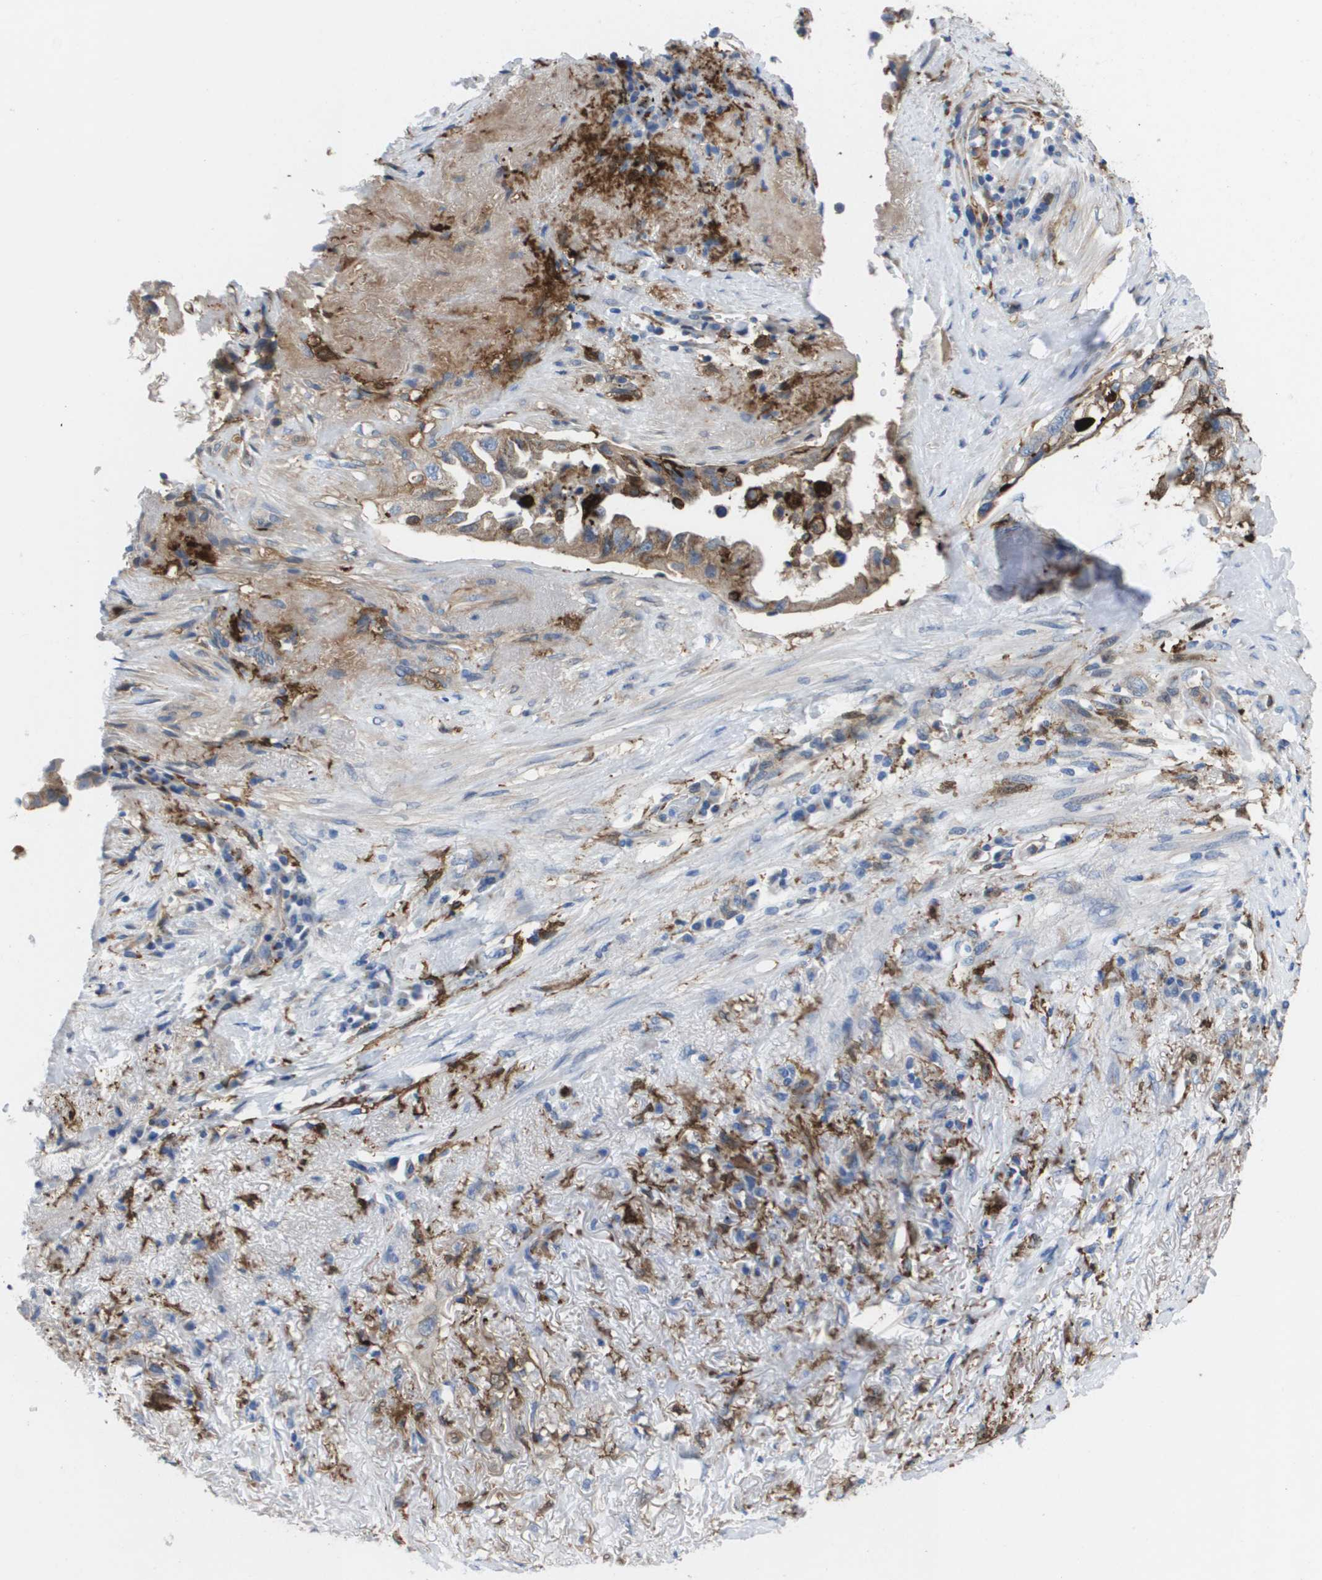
{"staining": {"intensity": "weak", "quantity": "<25%", "location": "cytoplasmic/membranous"}, "tissue": "lung cancer", "cell_type": "Tumor cells", "image_type": "cancer", "snomed": [{"axis": "morphology", "description": "Adenocarcinoma, NOS"}, {"axis": "topography", "description": "Lung"}], "caption": "DAB immunohistochemical staining of adenocarcinoma (lung) exhibits no significant positivity in tumor cells. (Stains: DAB immunohistochemistry (IHC) with hematoxylin counter stain, Microscopy: brightfield microscopy at high magnification).", "gene": "SLC37A2", "patient": {"sex": "female", "age": 51}}